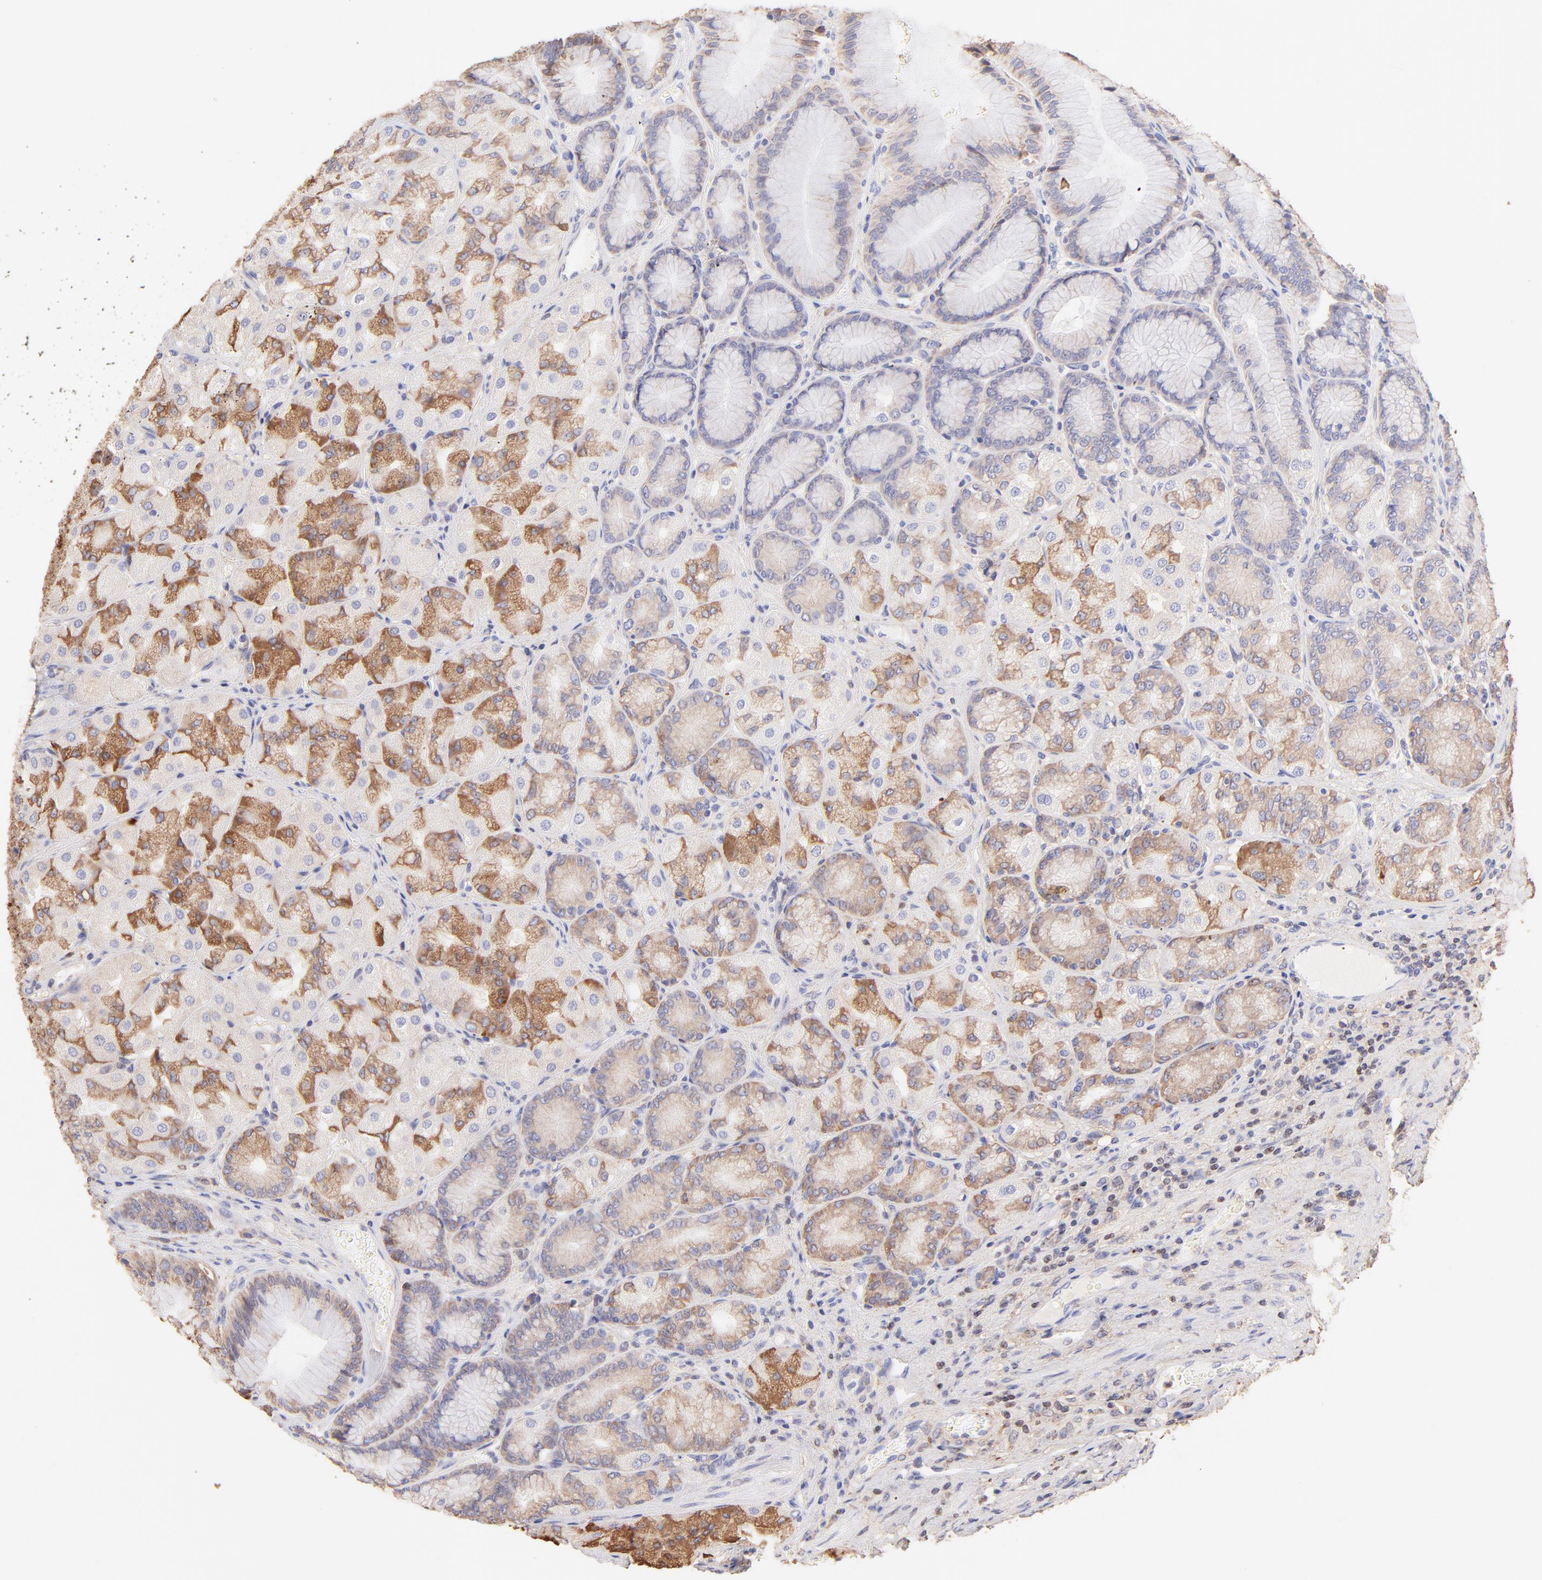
{"staining": {"intensity": "moderate", "quantity": ">75%", "location": "cytoplasmic/membranous"}, "tissue": "stomach", "cell_type": "Glandular cells", "image_type": "normal", "snomed": [{"axis": "morphology", "description": "Normal tissue, NOS"}, {"axis": "morphology", "description": "Adenocarcinoma, NOS"}, {"axis": "topography", "description": "Stomach"}, {"axis": "topography", "description": "Stomach, lower"}], "caption": "Benign stomach displays moderate cytoplasmic/membranous expression in about >75% of glandular cells, visualized by immunohistochemistry. (IHC, brightfield microscopy, high magnification).", "gene": "BGN", "patient": {"sex": "female", "age": 65}}